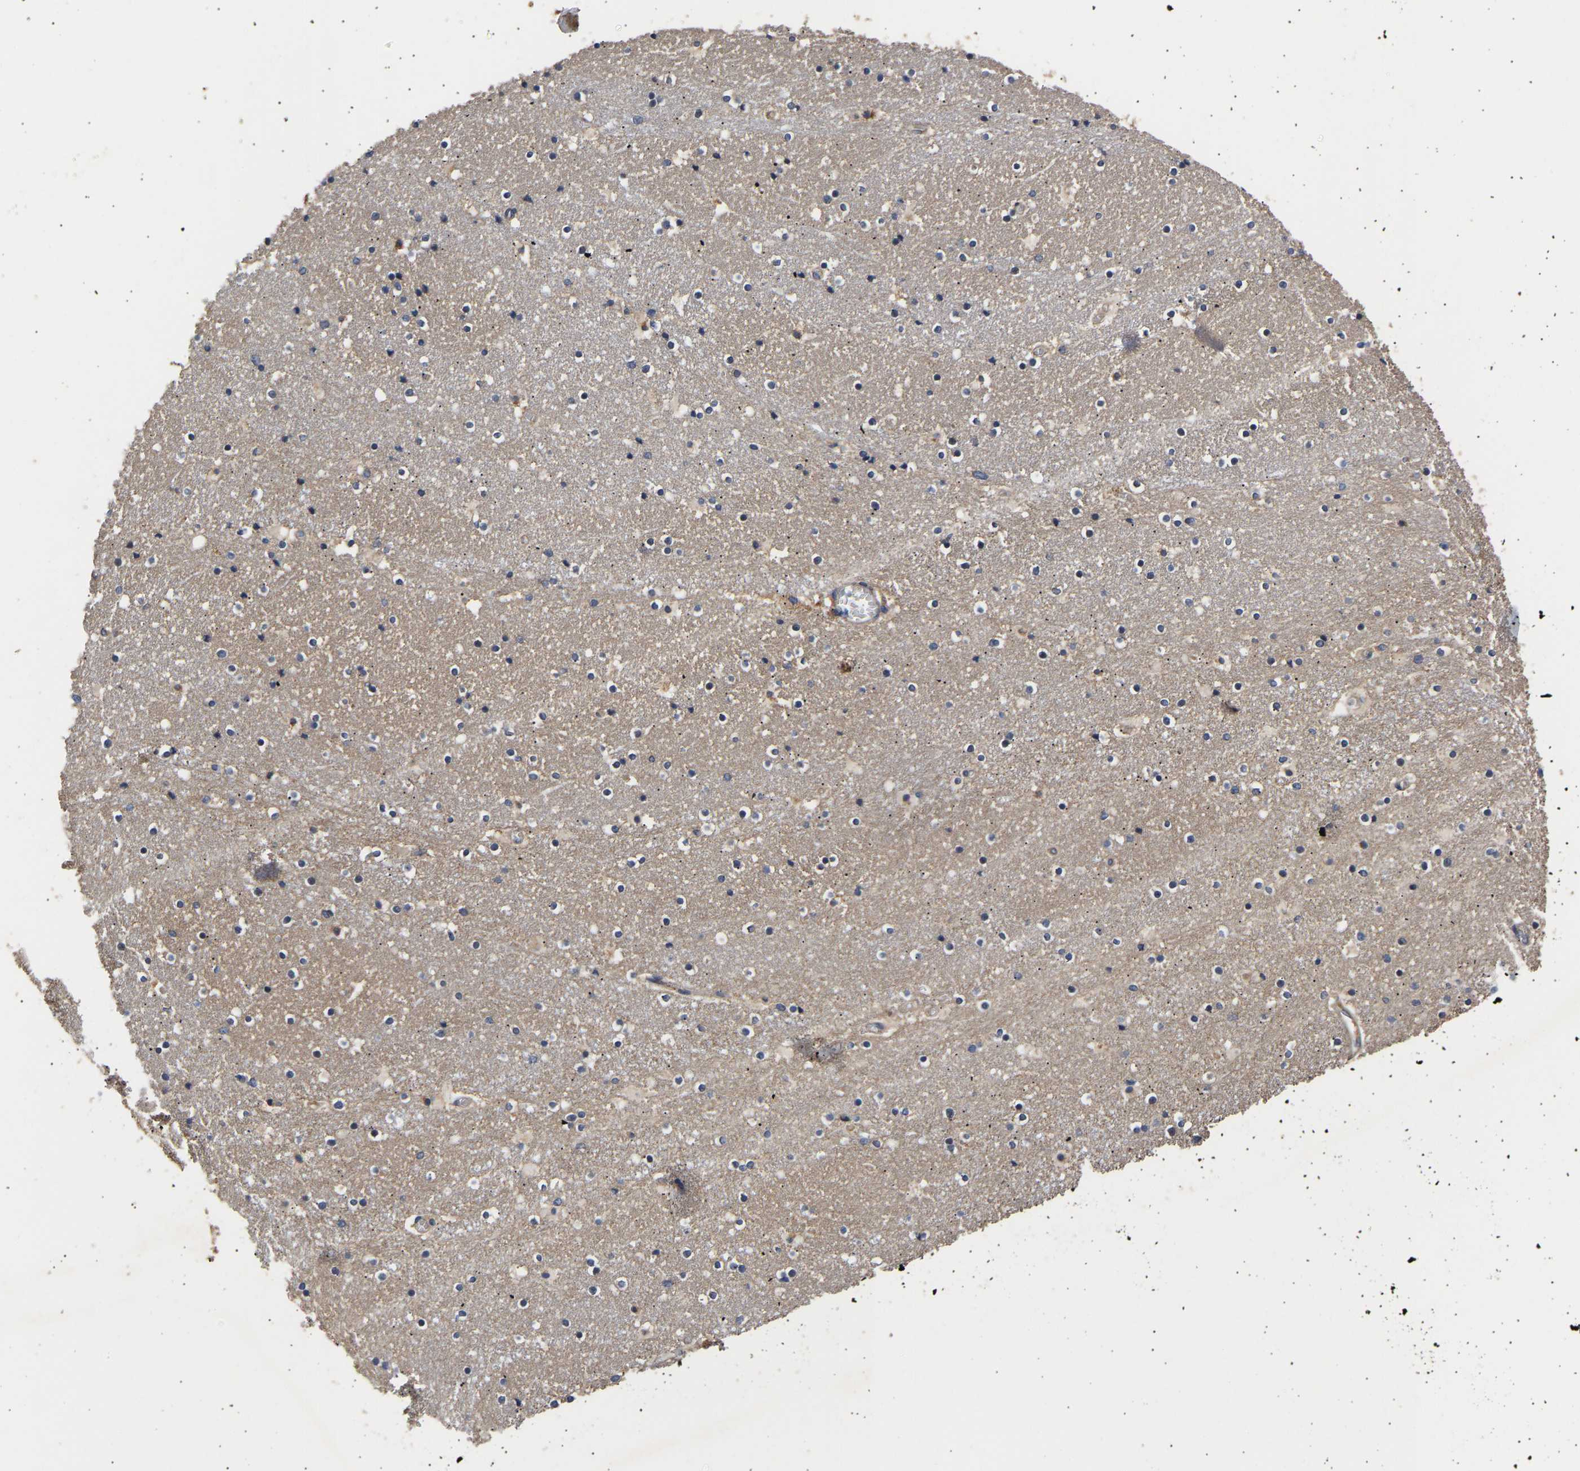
{"staining": {"intensity": "moderate", "quantity": "<25%", "location": "cytoplasmic/membranous"}, "tissue": "caudate", "cell_type": "Glial cells", "image_type": "normal", "snomed": [{"axis": "morphology", "description": "Normal tissue, NOS"}, {"axis": "topography", "description": "Lateral ventricle wall"}], "caption": "Approximately <25% of glial cells in normal human caudate reveal moderate cytoplasmic/membranous protein expression as visualized by brown immunohistochemical staining.", "gene": "LRBA", "patient": {"sex": "male", "age": 45}}